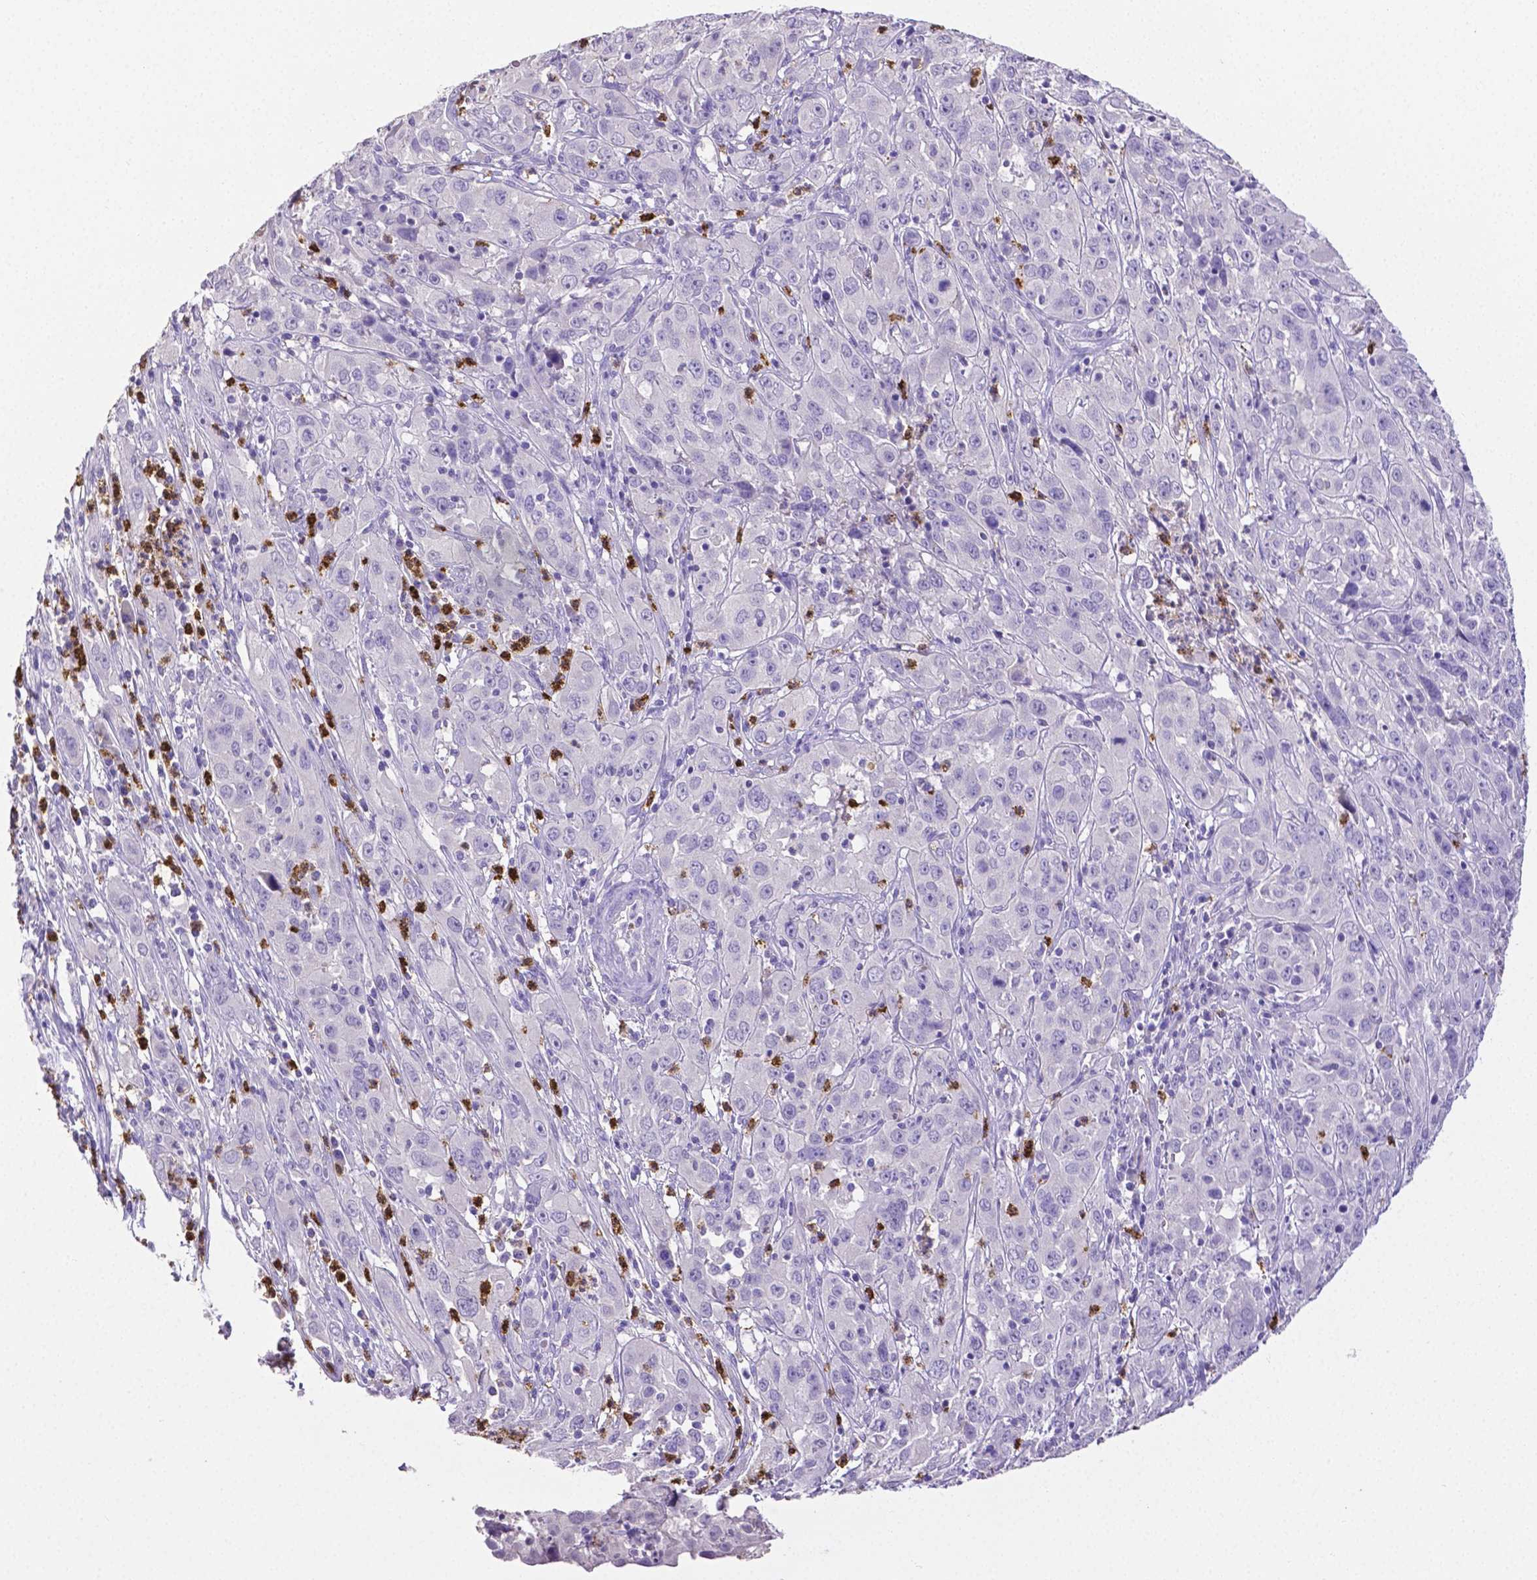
{"staining": {"intensity": "negative", "quantity": "none", "location": "none"}, "tissue": "cervical cancer", "cell_type": "Tumor cells", "image_type": "cancer", "snomed": [{"axis": "morphology", "description": "Squamous cell carcinoma, NOS"}, {"axis": "topography", "description": "Cervix"}], "caption": "Cervical cancer was stained to show a protein in brown. There is no significant staining in tumor cells.", "gene": "MMP9", "patient": {"sex": "female", "age": 32}}